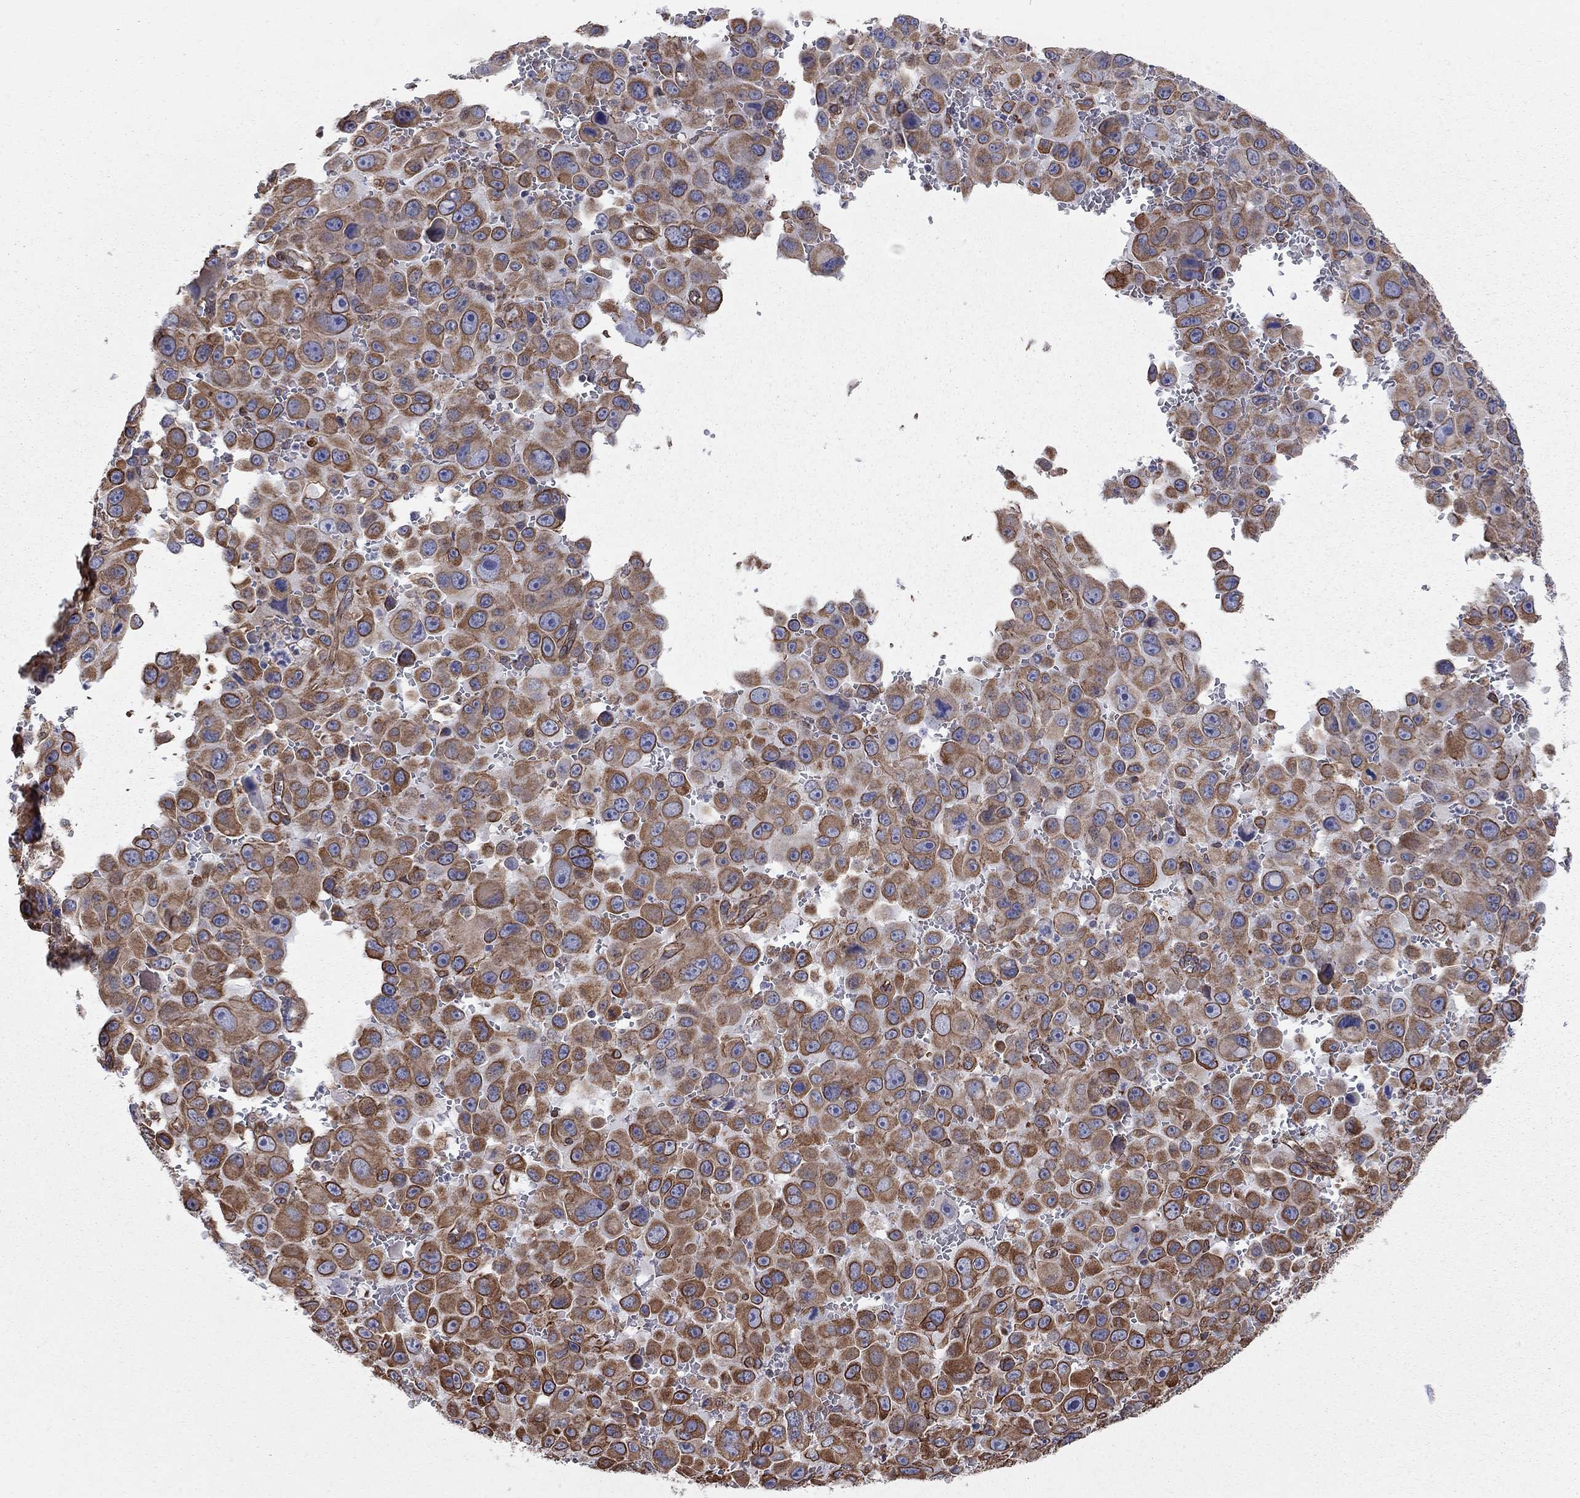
{"staining": {"intensity": "strong", "quantity": "25%-75%", "location": "cytoplasmic/membranous"}, "tissue": "melanoma", "cell_type": "Tumor cells", "image_type": "cancer", "snomed": [{"axis": "morphology", "description": "Malignant melanoma, NOS"}, {"axis": "topography", "description": "Skin"}], "caption": "Immunohistochemistry (IHC) photomicrograph of neoplastic tissue: malignant melanoma stained using IHC demonstrates high levels of strong protein expression localized specifically in the cytoplasmic/membranous of tumor cells, appearing as a cytoplasmic/membranous brown color.", "gene": "BICDL2", "patient": {"sex": "female", "age": 91}}